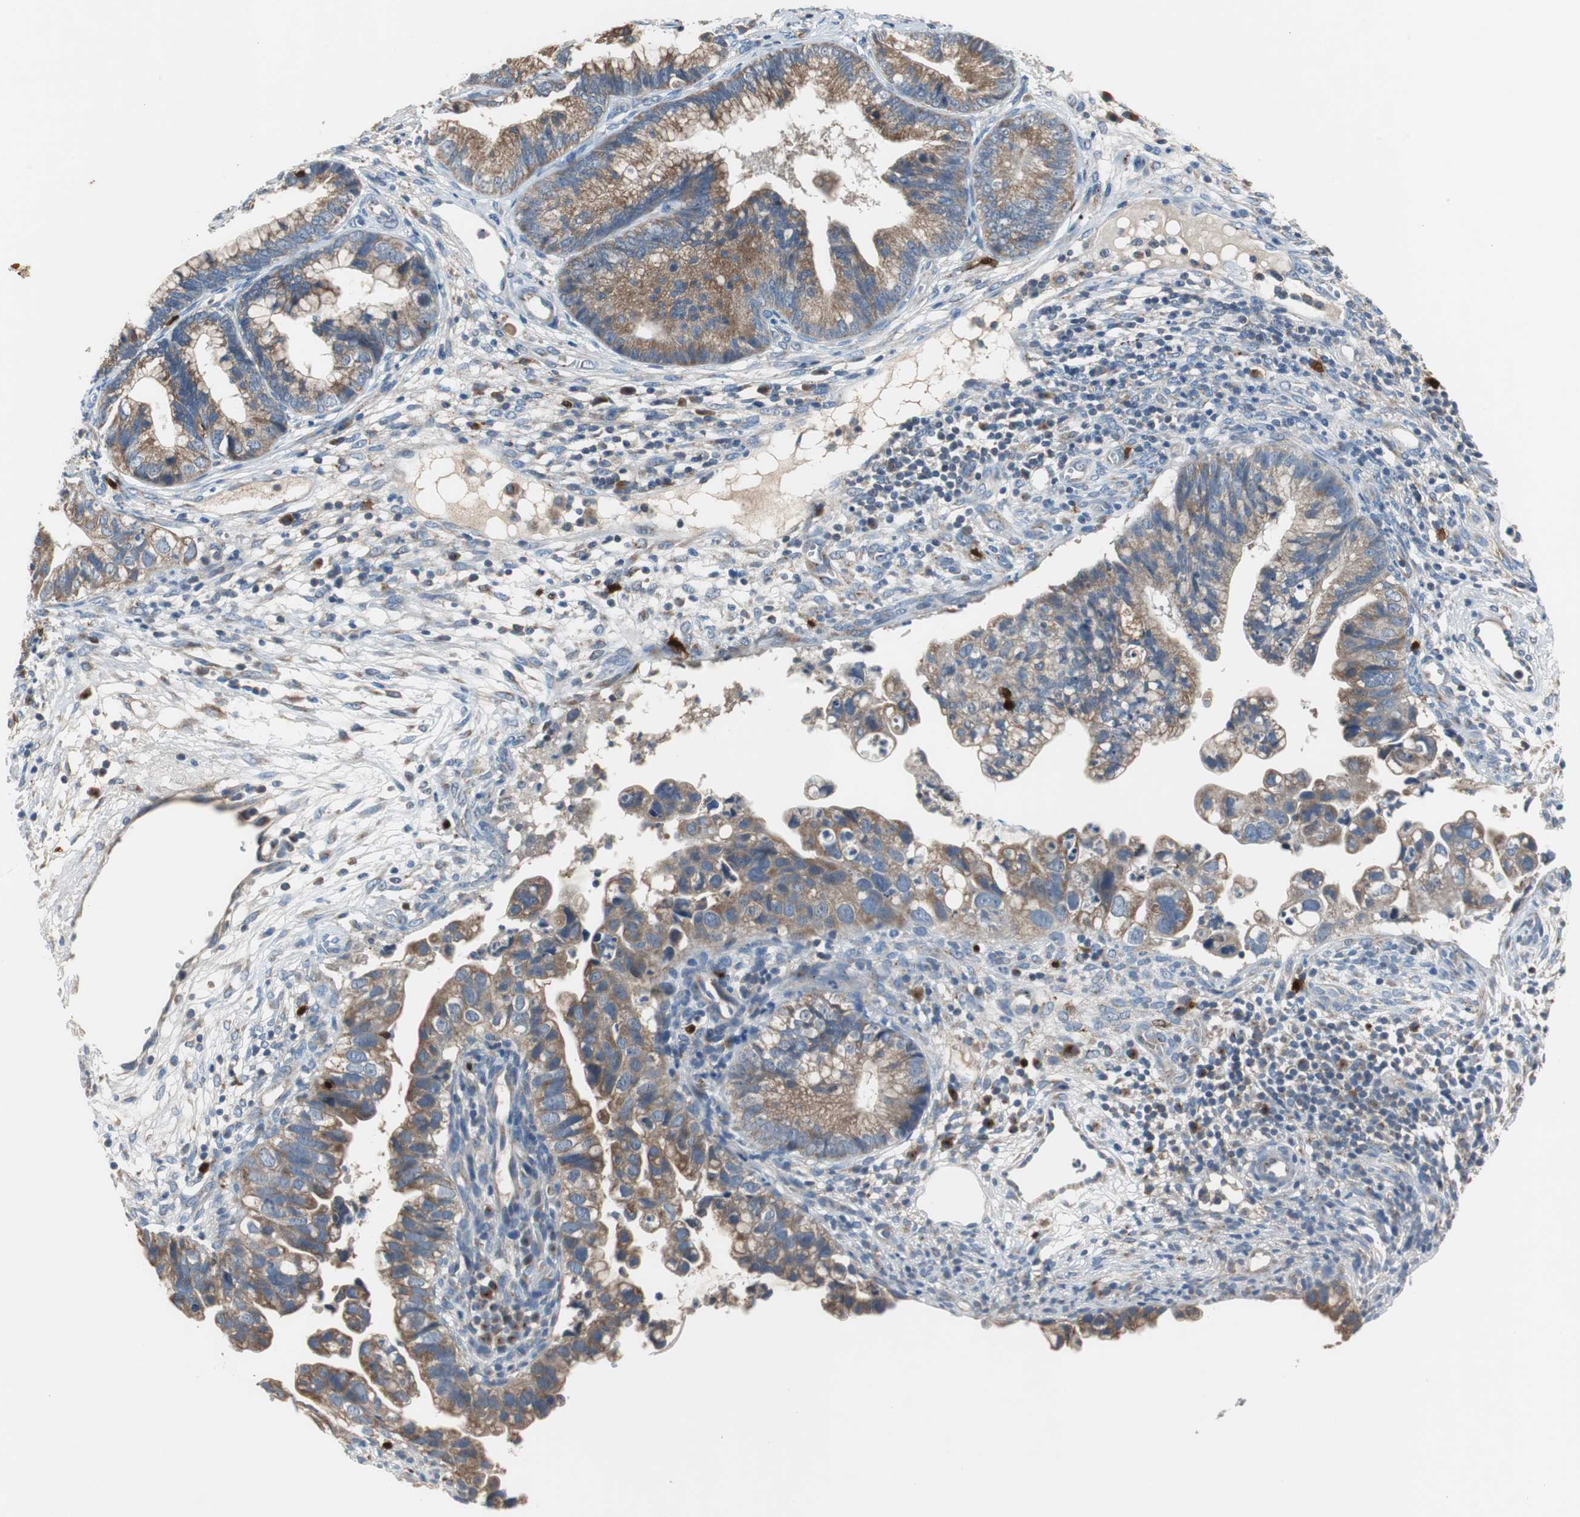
{"staining": {"intensity": "moderate", "quantity": ">75%", "location": "cytoplasmic/membranous"}, "tissue": "cervical cancer", "cell_type": "Tumor cells", "image_type": "cancer", "snomed": [{"axis": "morphology", "description": "Adenocarcinoma, NOS"}, {"axis": "topography", "description": "Cervix"}], "caption": "The histopathology image reveals staining of adenocarcinoma (cervical), revealing moderate cytoplasmic/membranous protein positivity (brown color) within tumor cells. The protein of interest is stained brown, and the nuclei are stained in blue (DAB (3,3'-diaminobenzidine) IHC with brightfield microscopy, high magnification).", "gene": "CALB2", "patient": {"sex": "female", "age": 44}}